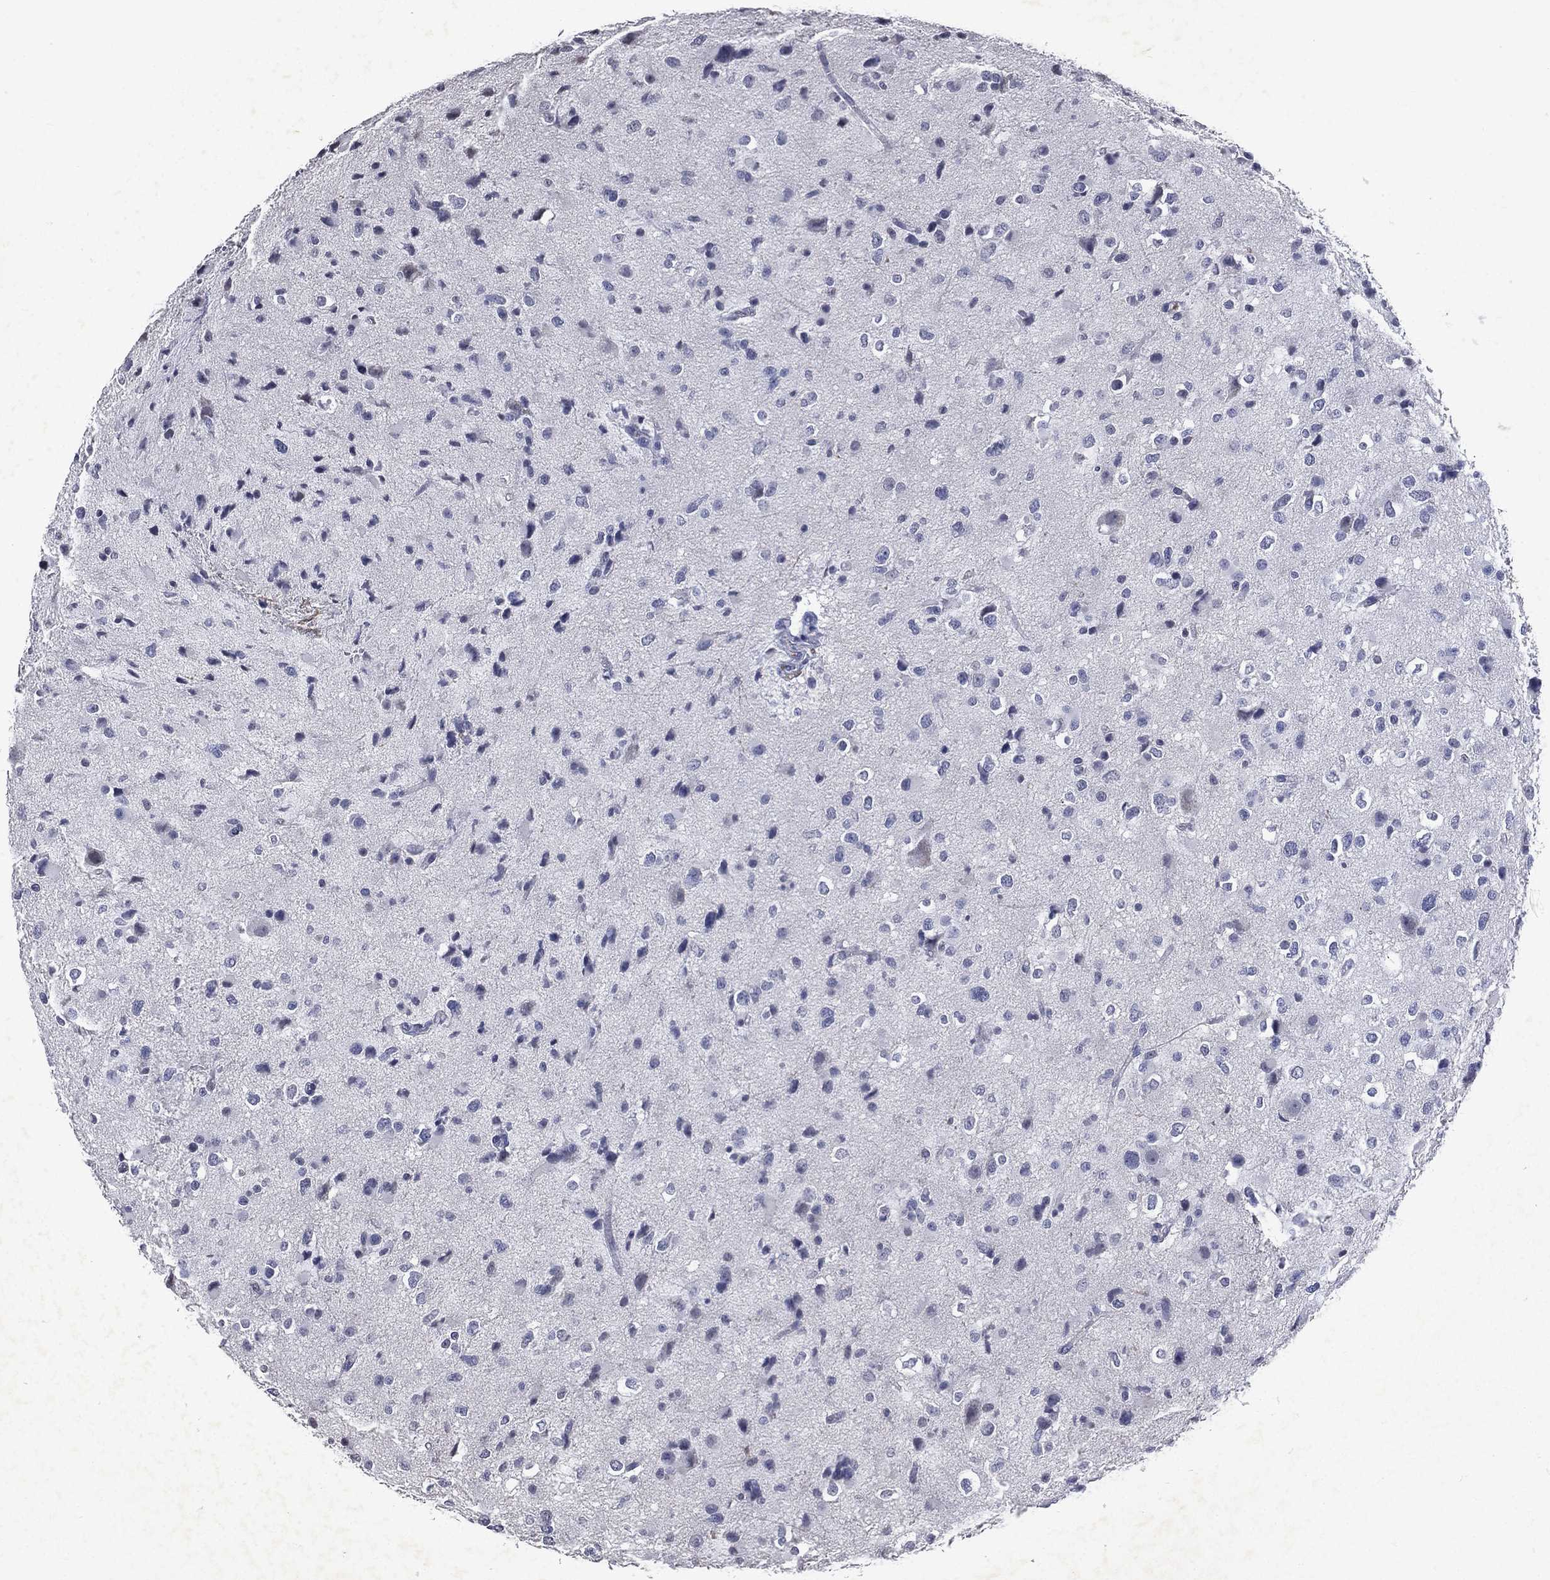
{"staining": {"intensity": "negative", "quantity": "none", "location": "none"}, "tissue": "glioma", "cell_type": "Tumor cells", "image_type": "cancer", "snomed": [{"axis": "morphology", "description": "Glioma, malignant, Low grade"}, {"axis": "topography", "description": "Brain"}], "caption": "Protein analysis of glioma exhibits no significant staining in tumor cells.", "gene": "SLC34A2", "patient": {"sex": "female", "age": 32}}